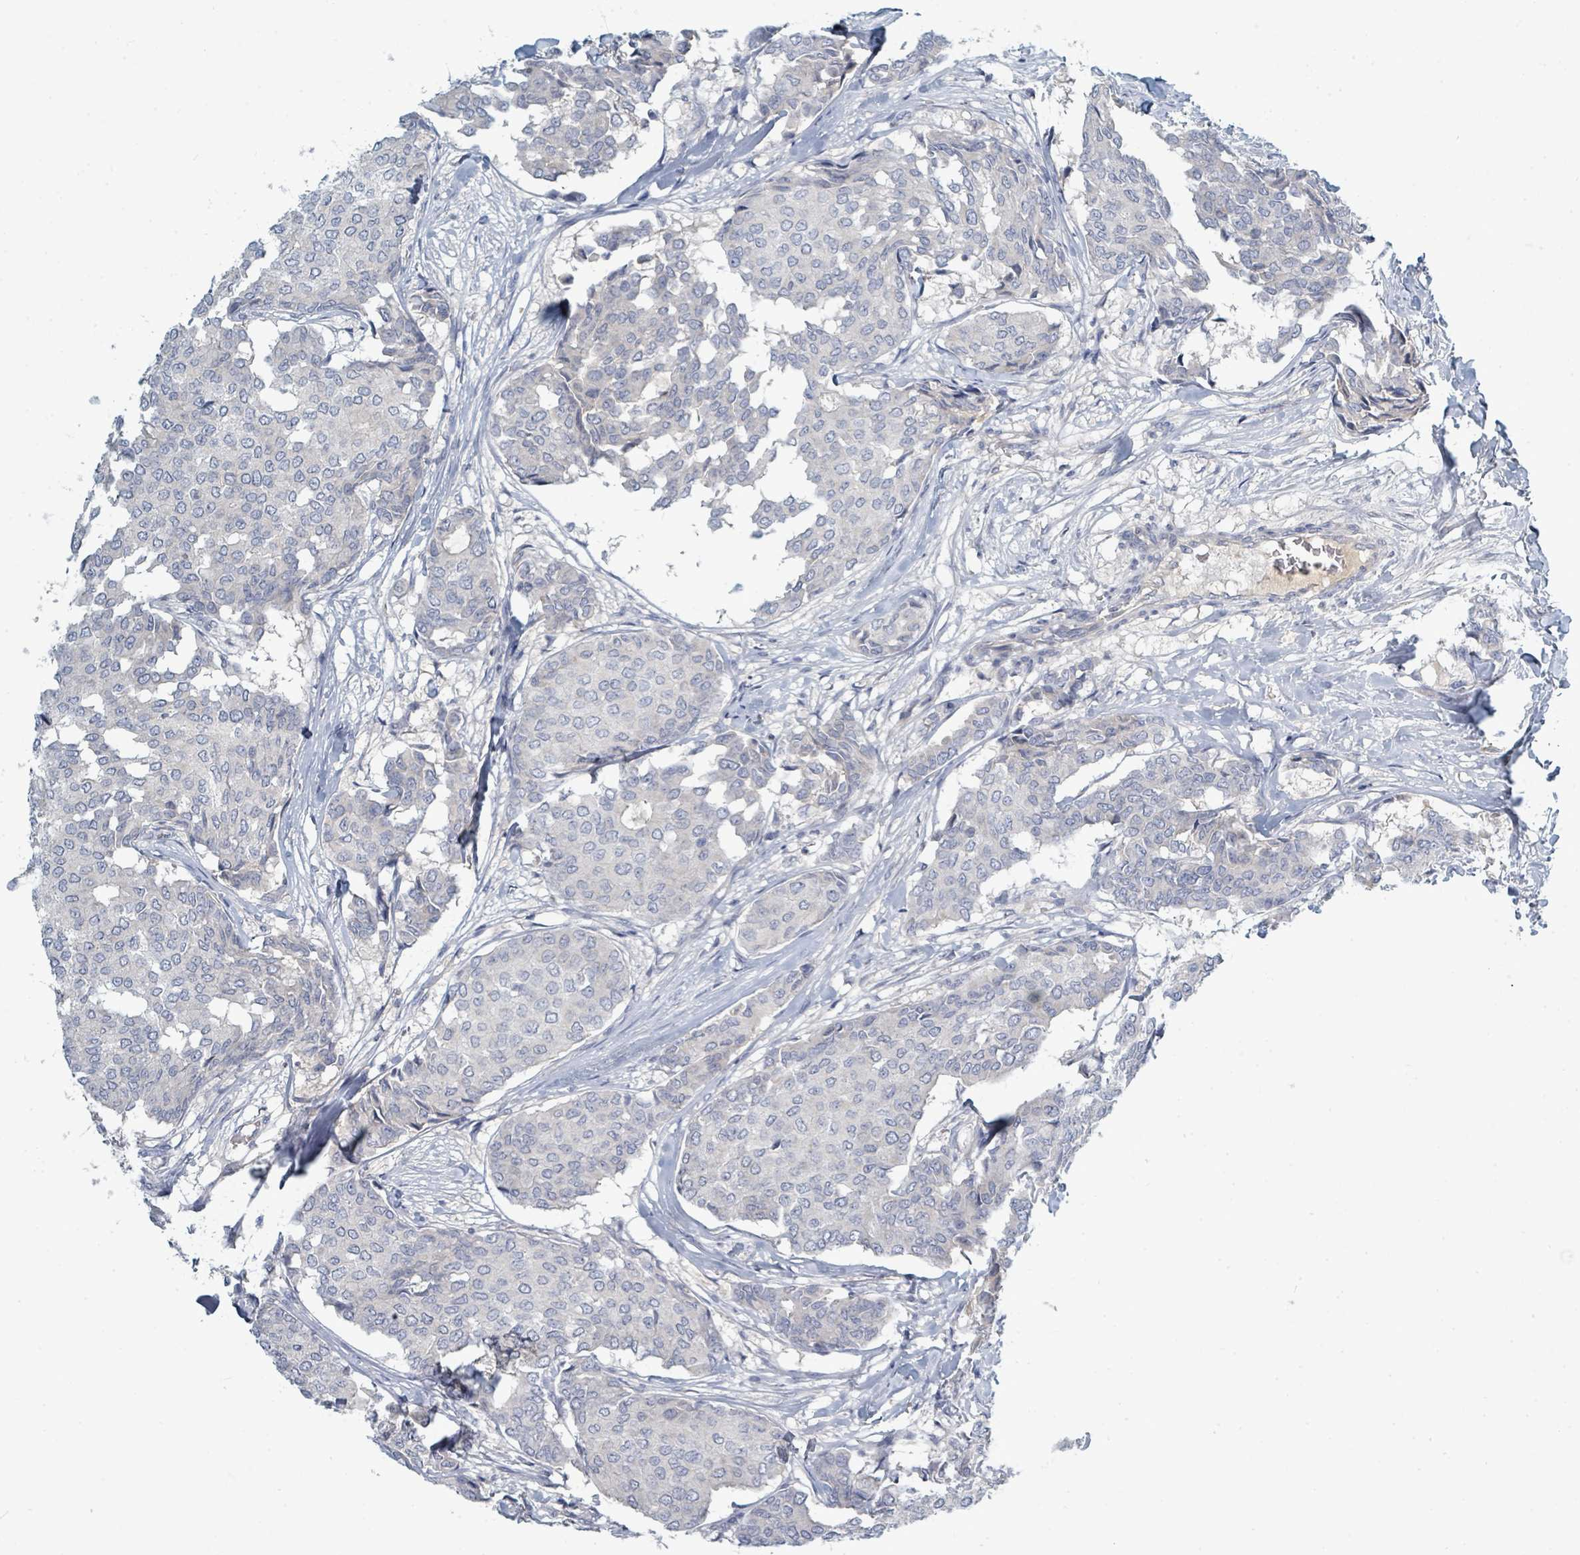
{"staining": {"intensity": "negative", "quantity": "none", "location": "none"}, "tissue": "breast cancer", "cell_type": "Tumor cells", "image_type": "cancer", "snomed": [{"axis": "morphology", "description": "Duct carcinoma"}, {"axis": "topography", "description": "Breast"}], "caption": "Tumor cells show no significant protein staining in breast invasive ductal carcinoma. (DAB (3,3'-diaminobenzidine) immunohistochemistry (IHC) with hematoxylin counter stain).", "gene": "SLC25A23", "patient": {"sex": "female", "age": 75}}